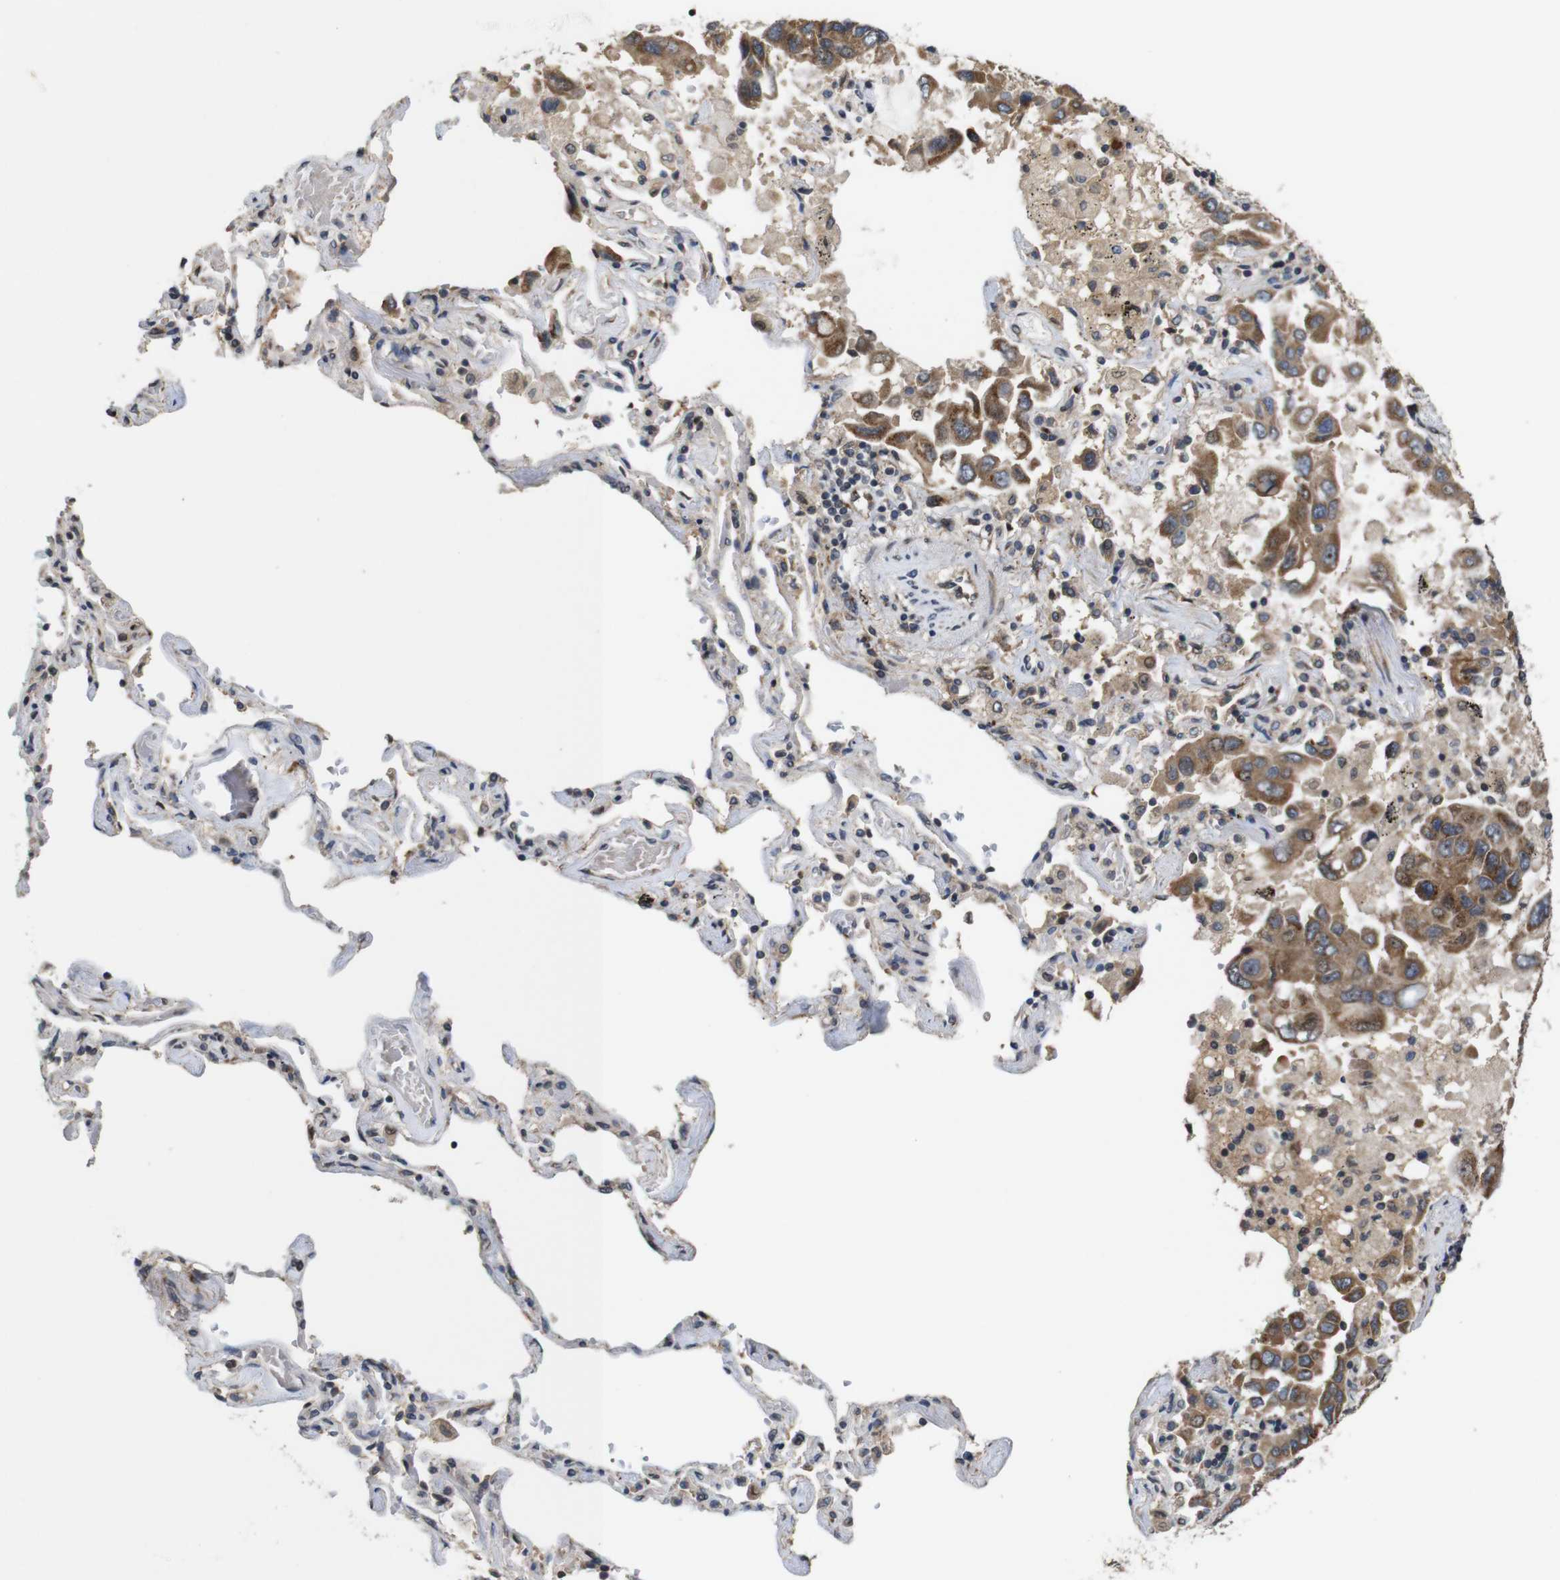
{"staining": {"intensity": "moderate", "quantity": ">75%", "location": "cytoplasmic/membranous,nuclear"}, "tissue": "lung cancer", "cell_type": "Tumor cells", "image_type": "cancer", "snomed": [{"axis": "morphology", "description": "Adenocarcinoma, NOS"}, {"axis": "topography", "description": "Lung"}], "caption": "Protein analysis of lung adenocarcinoma tissue shows moderate cytoplasmic/membranous and nuclear expression in about >75% of tumor cells.", "gene": "EFCAB14", "patient": {"sex": "male", "age": 64}}